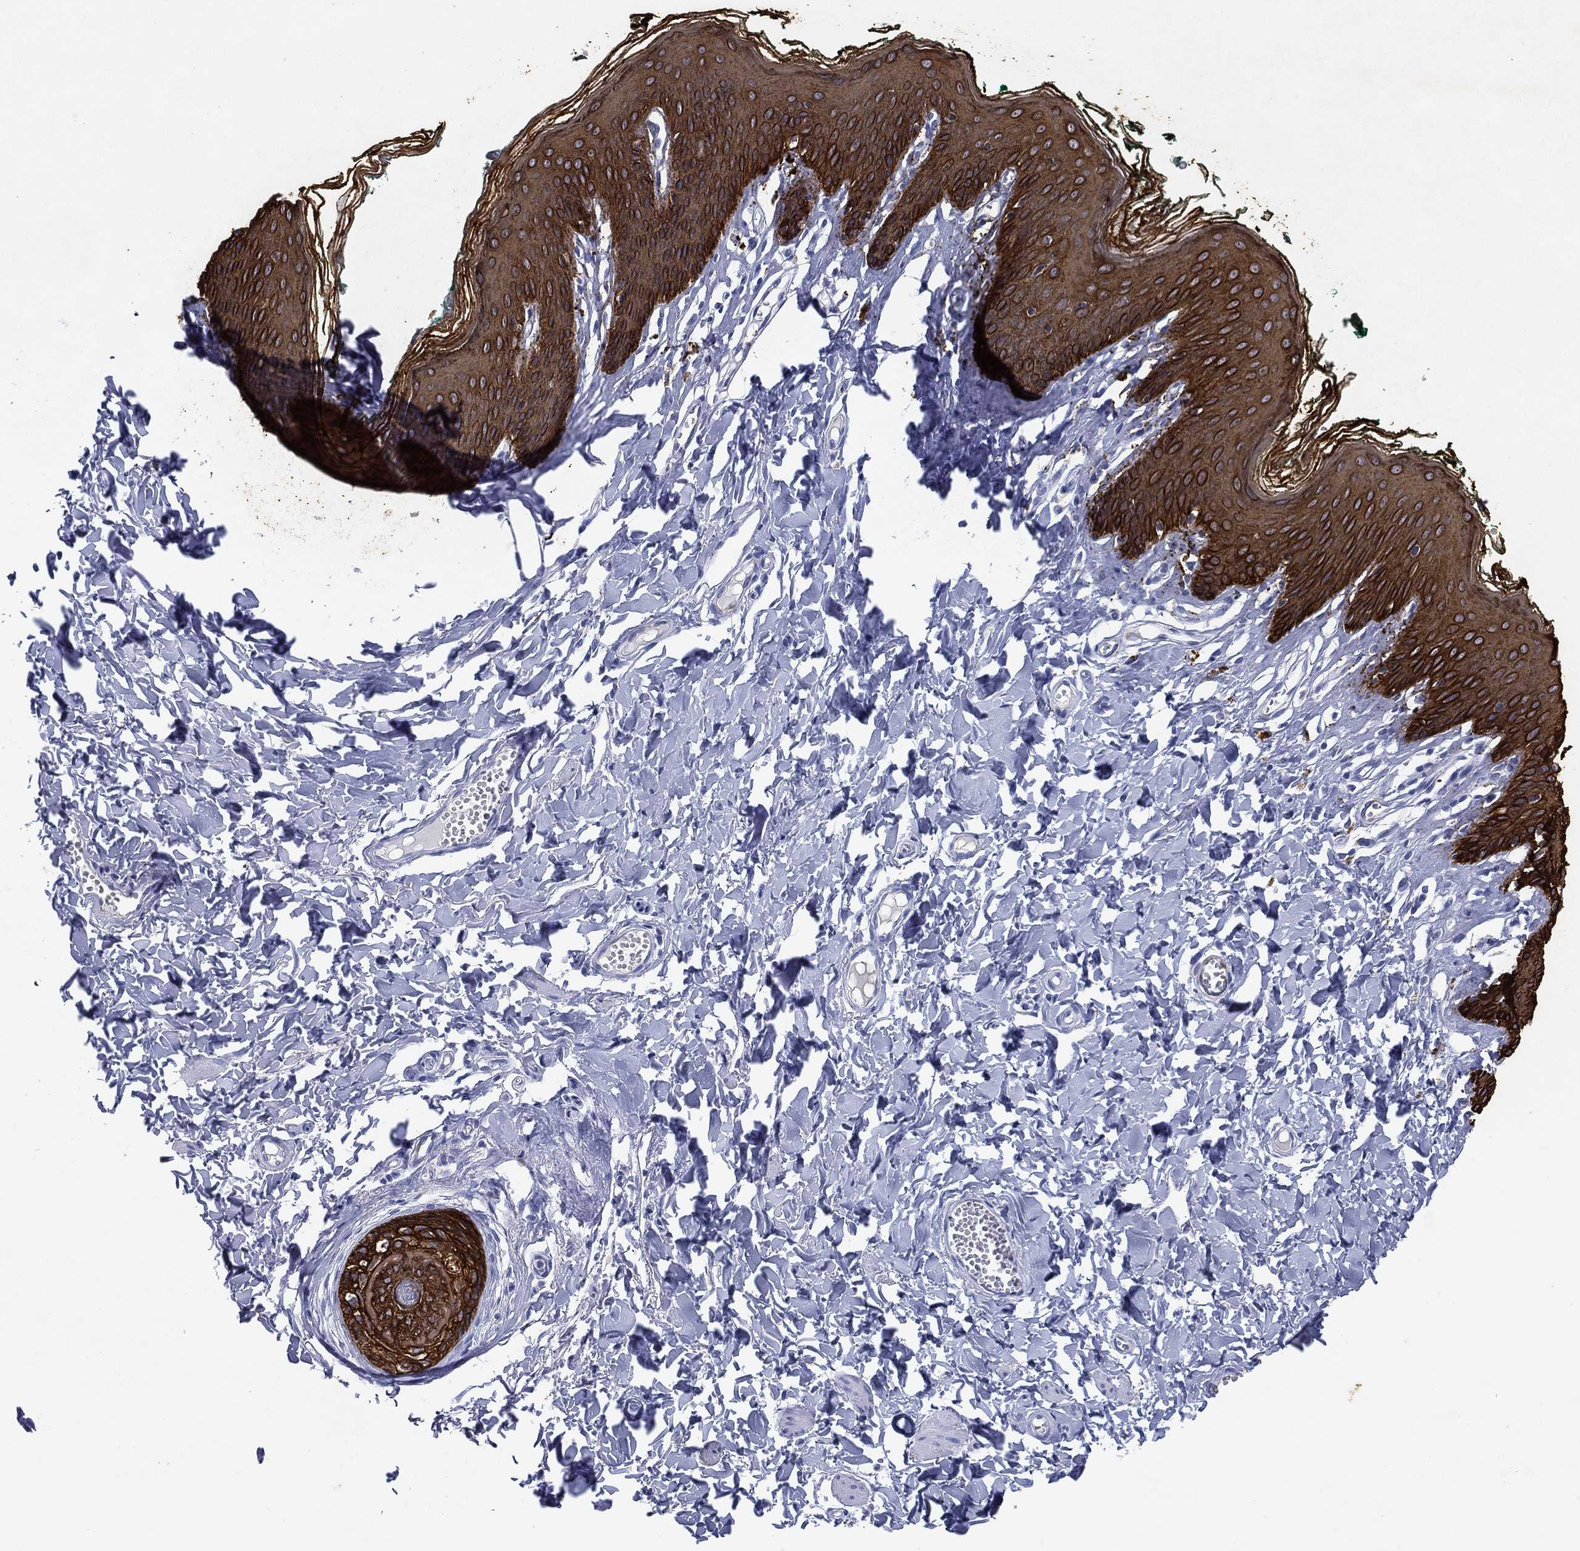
{"staining": {"intensity": "strong", "quantity": ">75%", "location": "cytoplasmic/membranous"}, "tissue": "skin", "cell_type": "Epidermal cells", "image_type": "normal", "snomed": [{"axis": "morphology", "description": "Normal tissue, NOS"}, {"axis": "topography", "description": "Vulva"}], "caption": "The image exhibits immunohistochemical staining of benign skin. There is strong cytoplasmic/membranous expression is present in about >75% of epidermal cells.", "gene": "KRT7", "patient": {"sex": "female", "age": 66}}